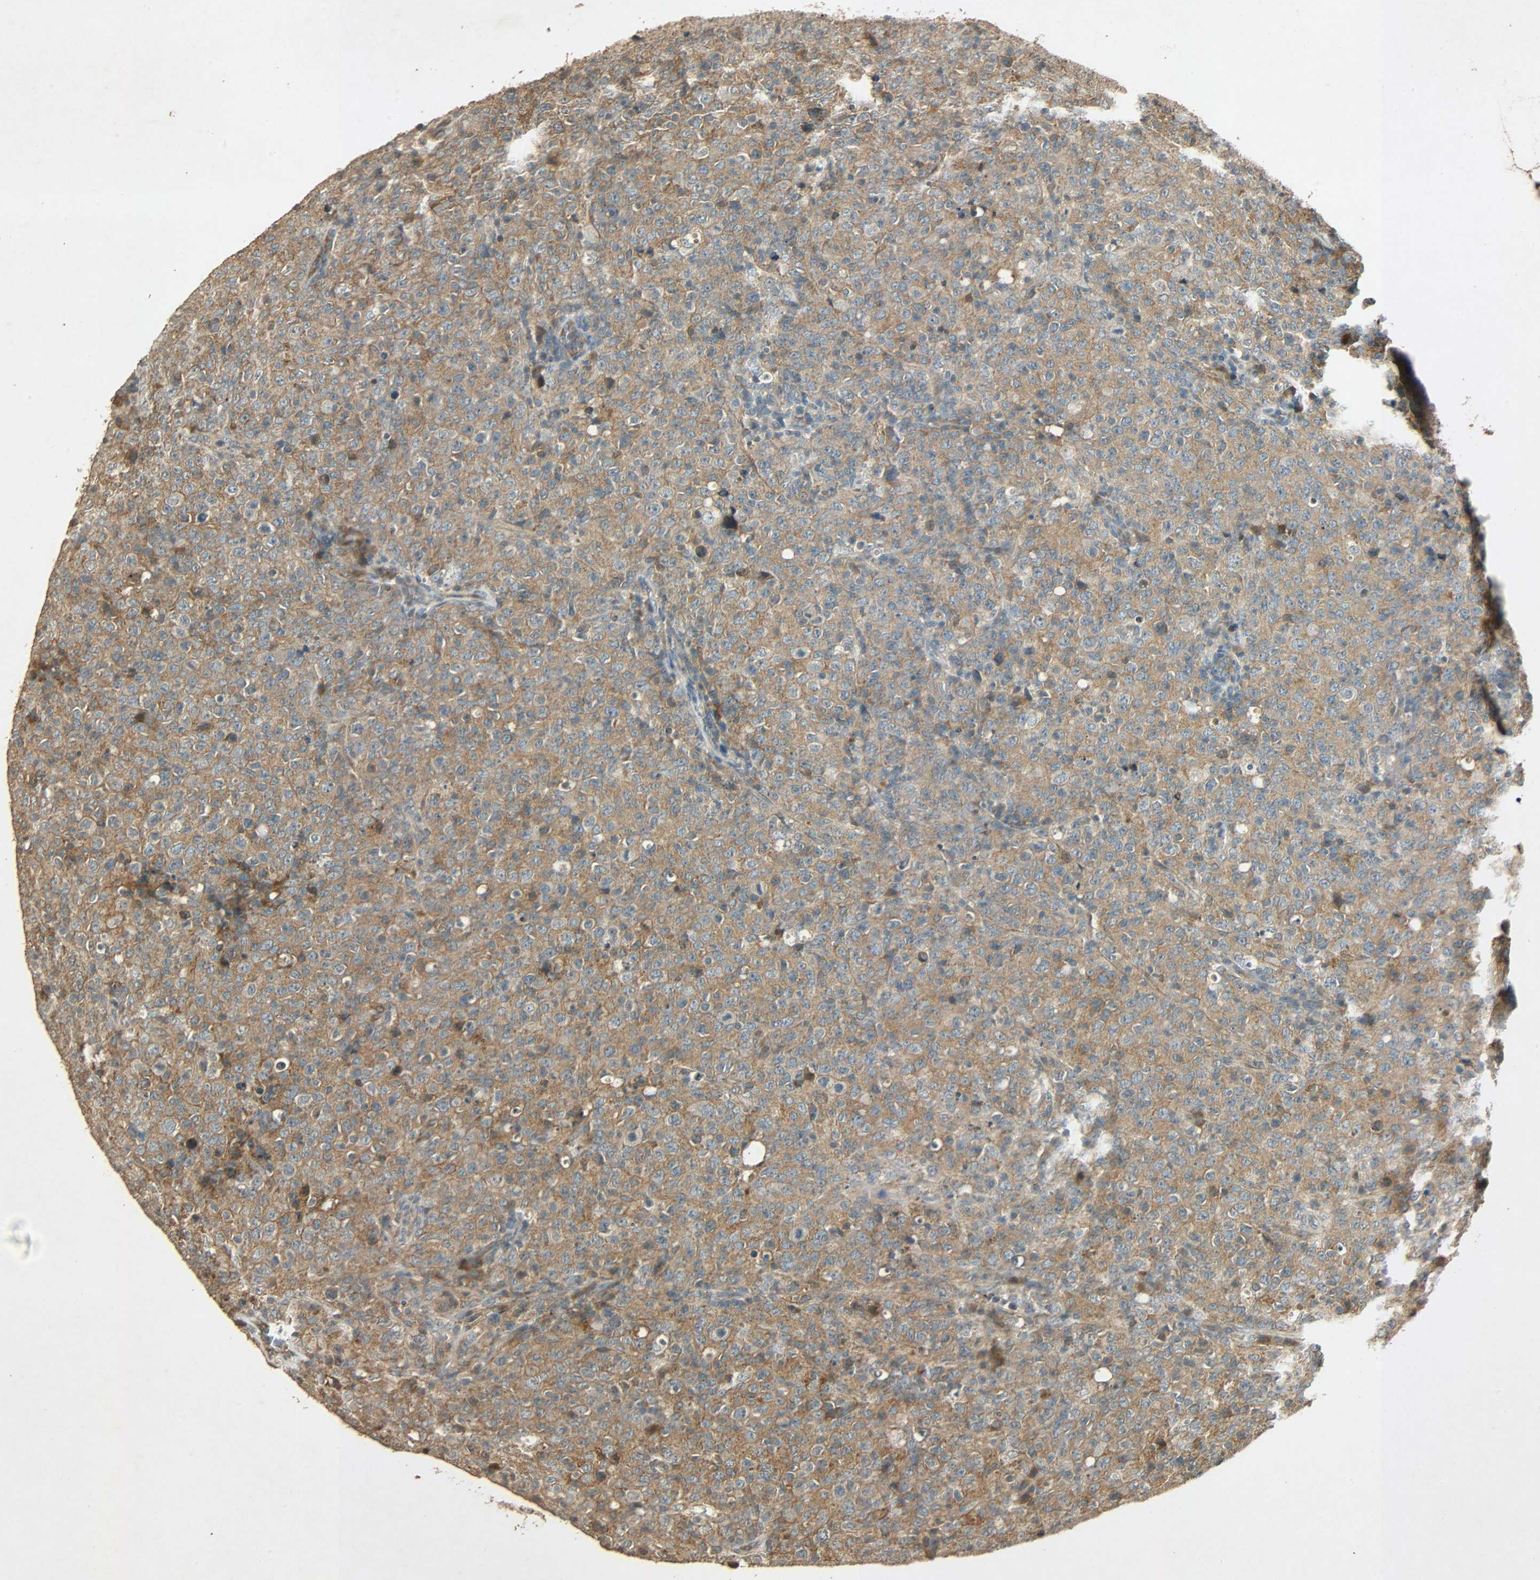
{"staining": {"intensity": "moderate", "quantity": ">75%", "location": "cytoplasmic/membranous"}, "tissue": "lymphoma", "cell_type": "Tumor cells", "image_type": "cancer", "snomed": [{"axis": "morphology", "description": "Malignant lymphoma, non-Hodgkin's type, High grade"}, {"axis": "topography", "description": "Tonsil"}], "caption": "DAB (3,3'-diaminobenzidine) immunohistochemical staining of lymphoma shows moderate cytoplasmic/membranous protein staining in about >75% of tumor cells. The protein is stained brown, and the nuclei are stained in blue (DAB (3,3'-diaminobenzidine) IHC with brightfield microscopy, high magnification).", "gene": "ATP2B1", "patient": {"sex": "female", "age": 36}}